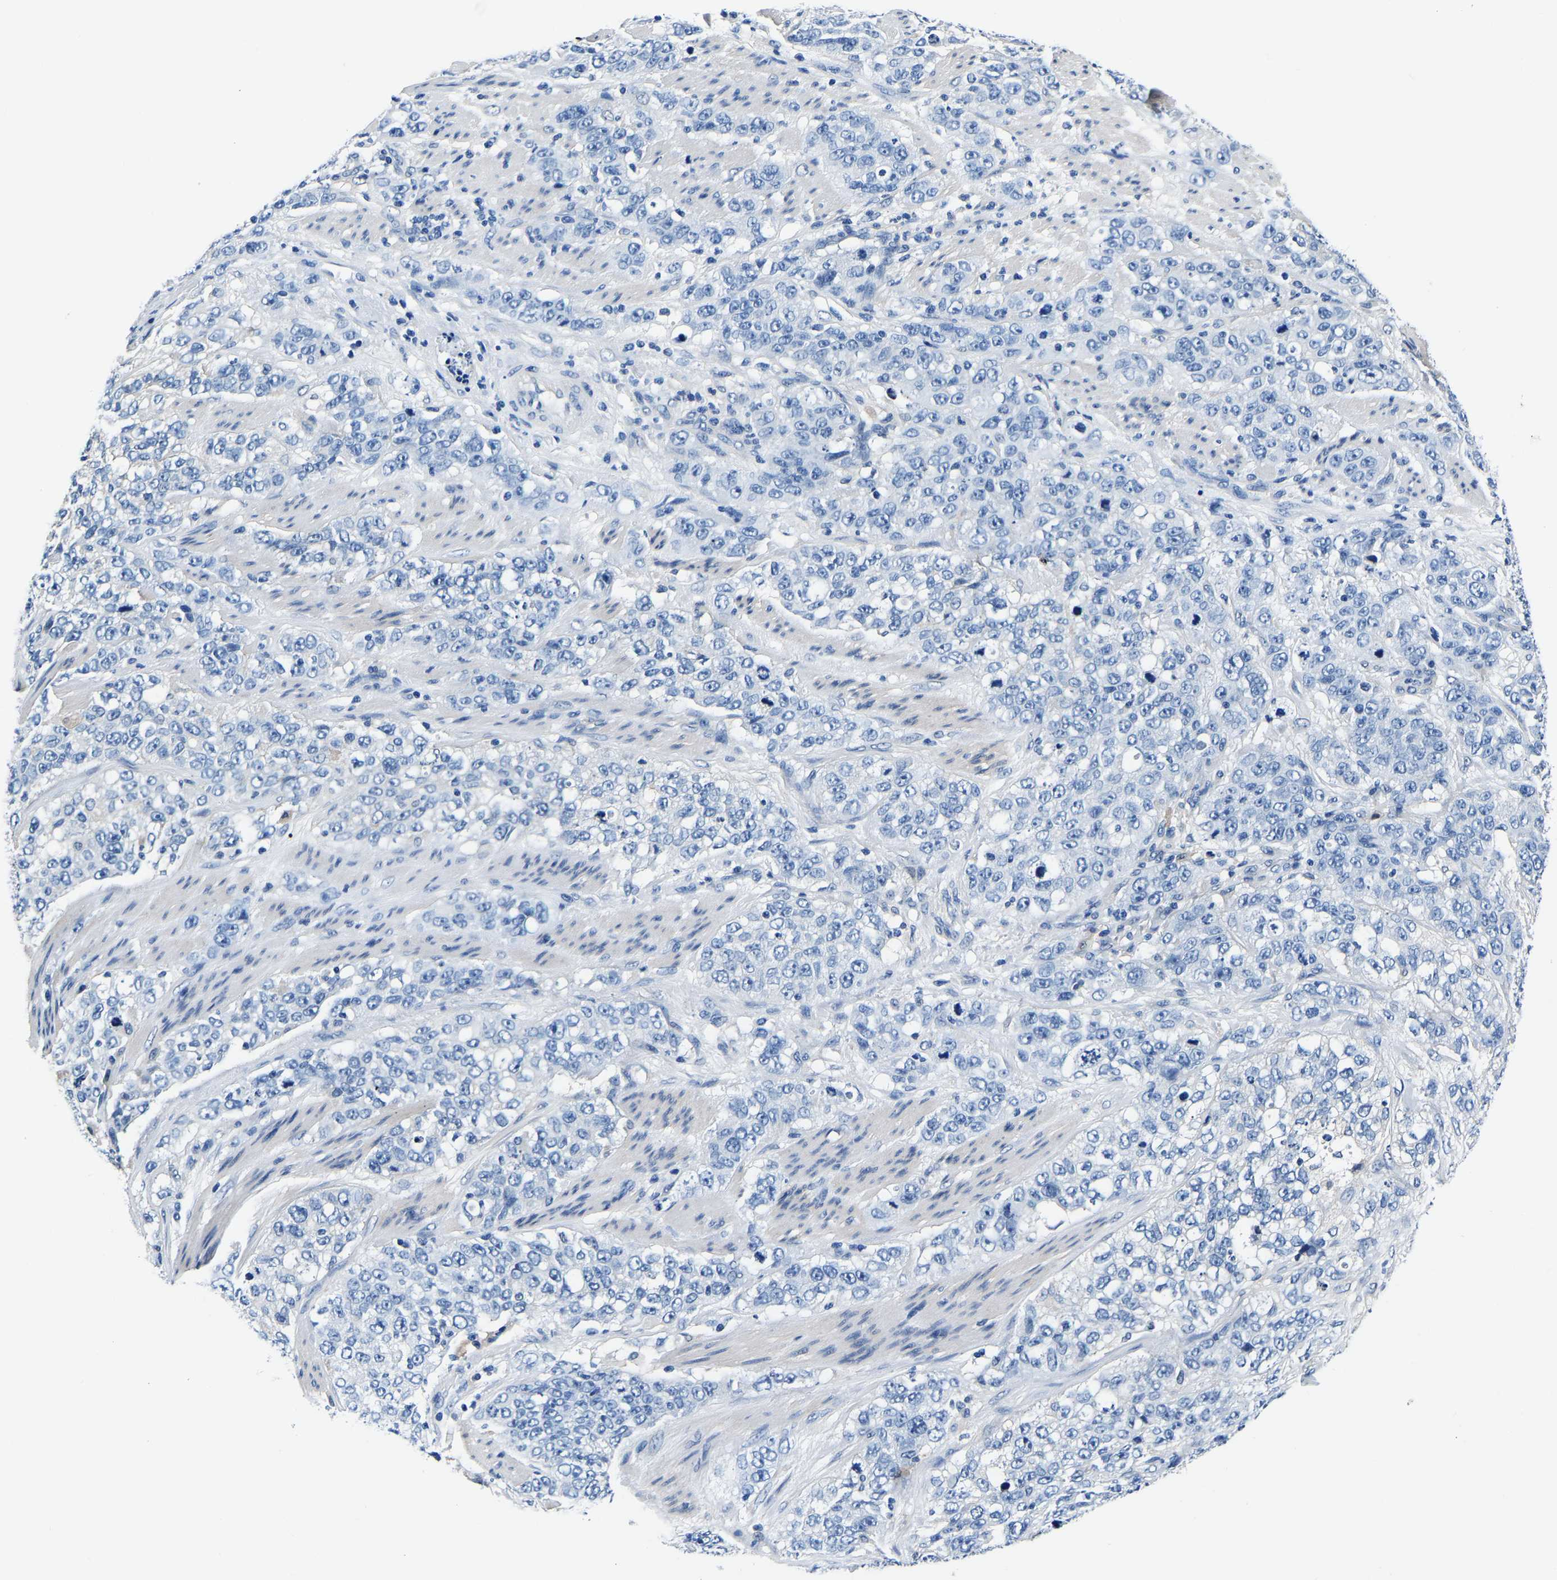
{"staining": {"intensity": "negative", "quantity": "none", "location": "none"}, "tissue": "stomach cancer", "cell_type": "Tumor cells", "image_type": "cancer", "snomed": [{"axis": "morphology", "description": "Adenocarcinoma, NOS"}, {"axis": "topography", "description": "Stomach"}], "caption": "Immunohistochemistry (IHC) micrograph of neoplastic tissue: adenocarcinoma (stomach) stained with DAB (3,3'-diaminobenzidine) shows no significant protein expression in tumor cells.", "gene": "ACO1", "patient": {"sex": "male", "age": 48}}